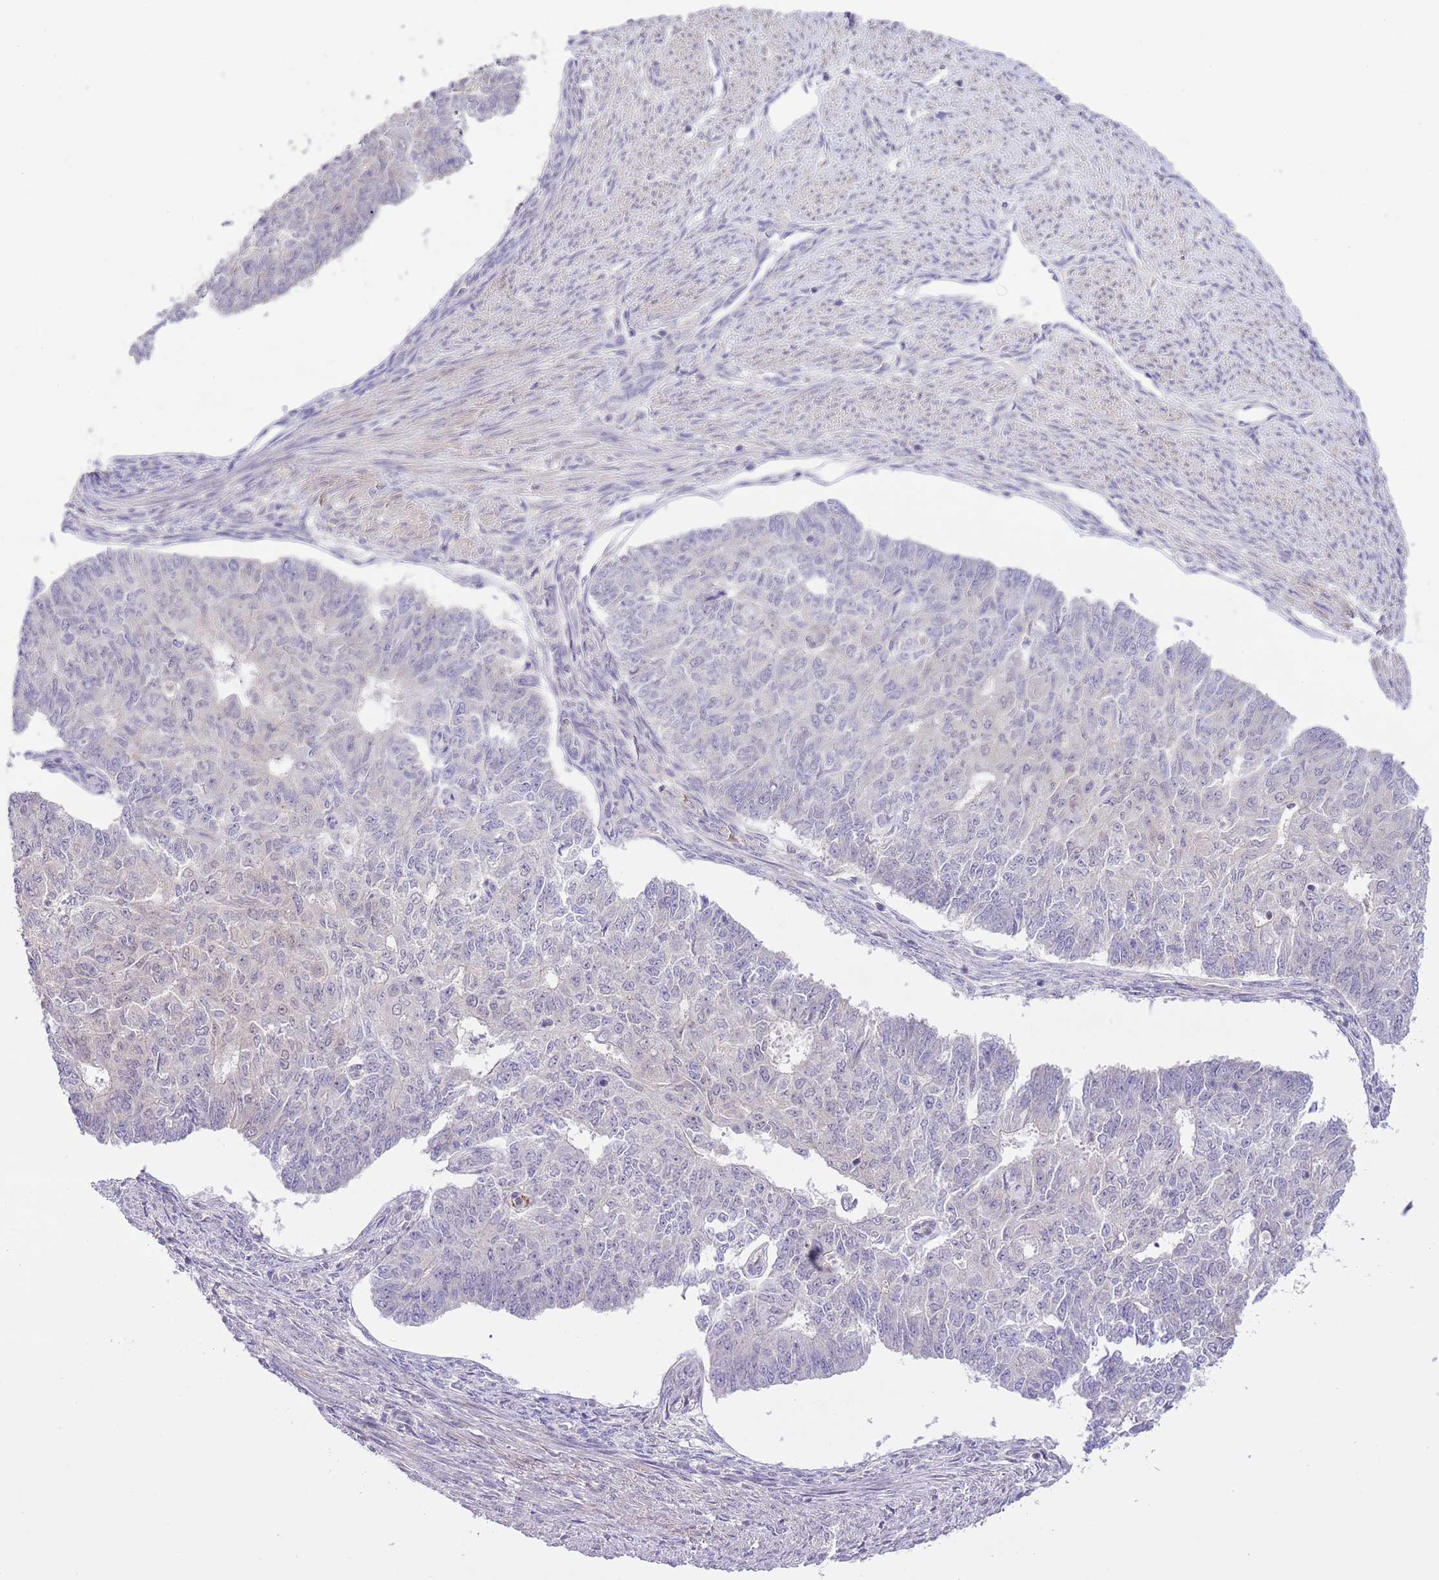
{"staining": {"intensity": "negative", "quantity": "none", "location": "none"}, "tissue": "endometrial cancer", "cell_type": "Tumor cells", "image_type": "cancer", "snomed": [{"axis": "morphology", "description": "Adenocarcinoma, NOS"}, {"axis": "topography", "description": "Endometrium"}], "caption": "Protein analysis of adenocarcinoma (endometrial) displays no significant positivity in tumor cells.", "gene": "GALK2", "patient": {"sex": "female", "age": 32}}